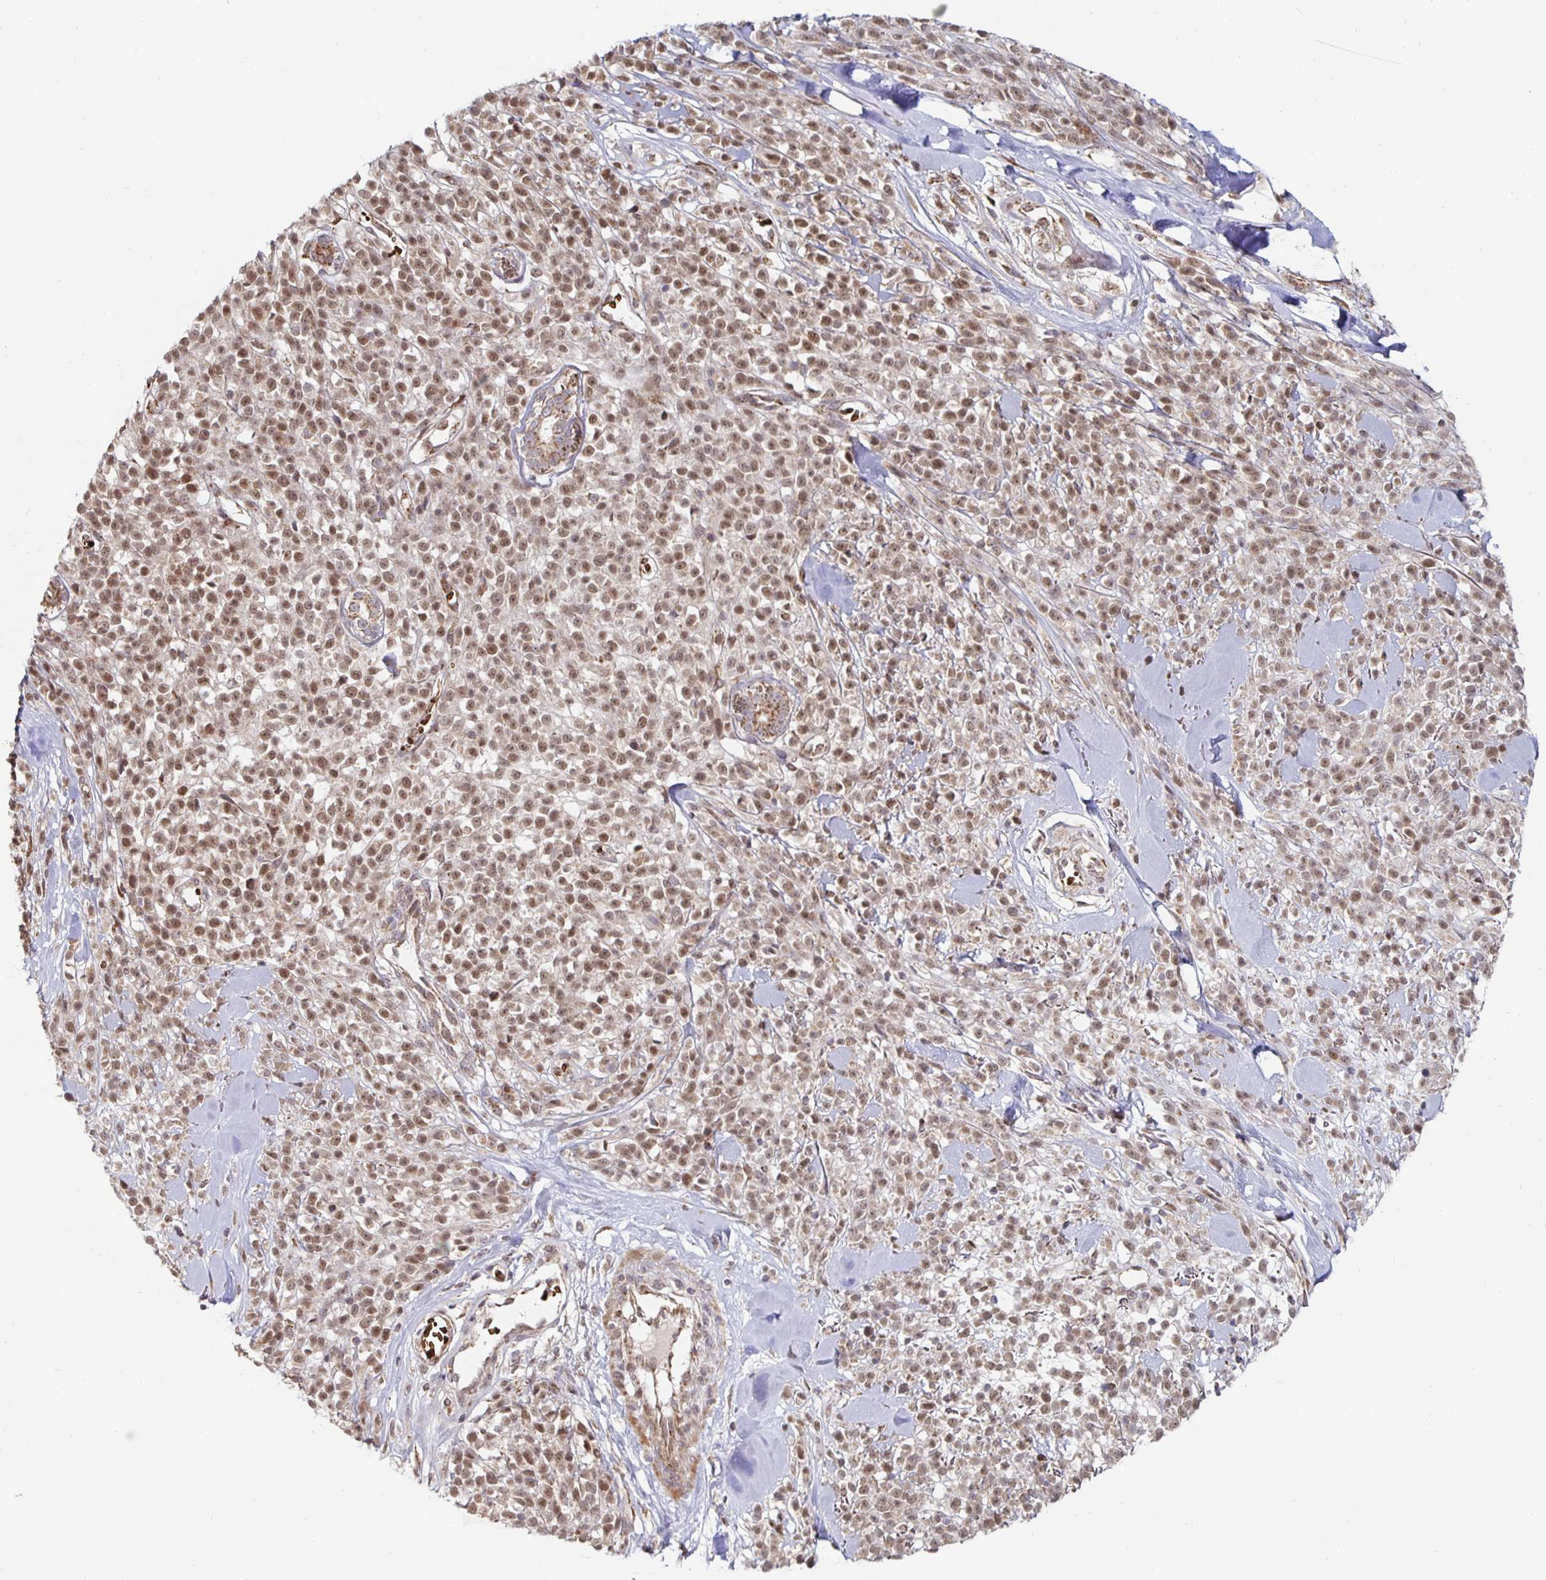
{"staining": {"intensity": "moderate", "quantity": ">75%", "location": "nuclear"}, "tissue": "melanoma", "cell_type": "Tumor cells", "image_type": "cancer", "snomed": [{"axis": "morphology", "description": "Malignant melanoma, NOS"}, {"axis": "topography", "description": "Skin"}, {"axis": "topography", "description": "Skin of trunk"}], "caption": "This photomicrograph exhibits immunohistochemistry (IHC) staining of melanoma, with medium moderate nuclear expression in approximately >75% of tumor cells.", "gene": "MRPL28", "patient": {"sex": "male", "age": 74}}